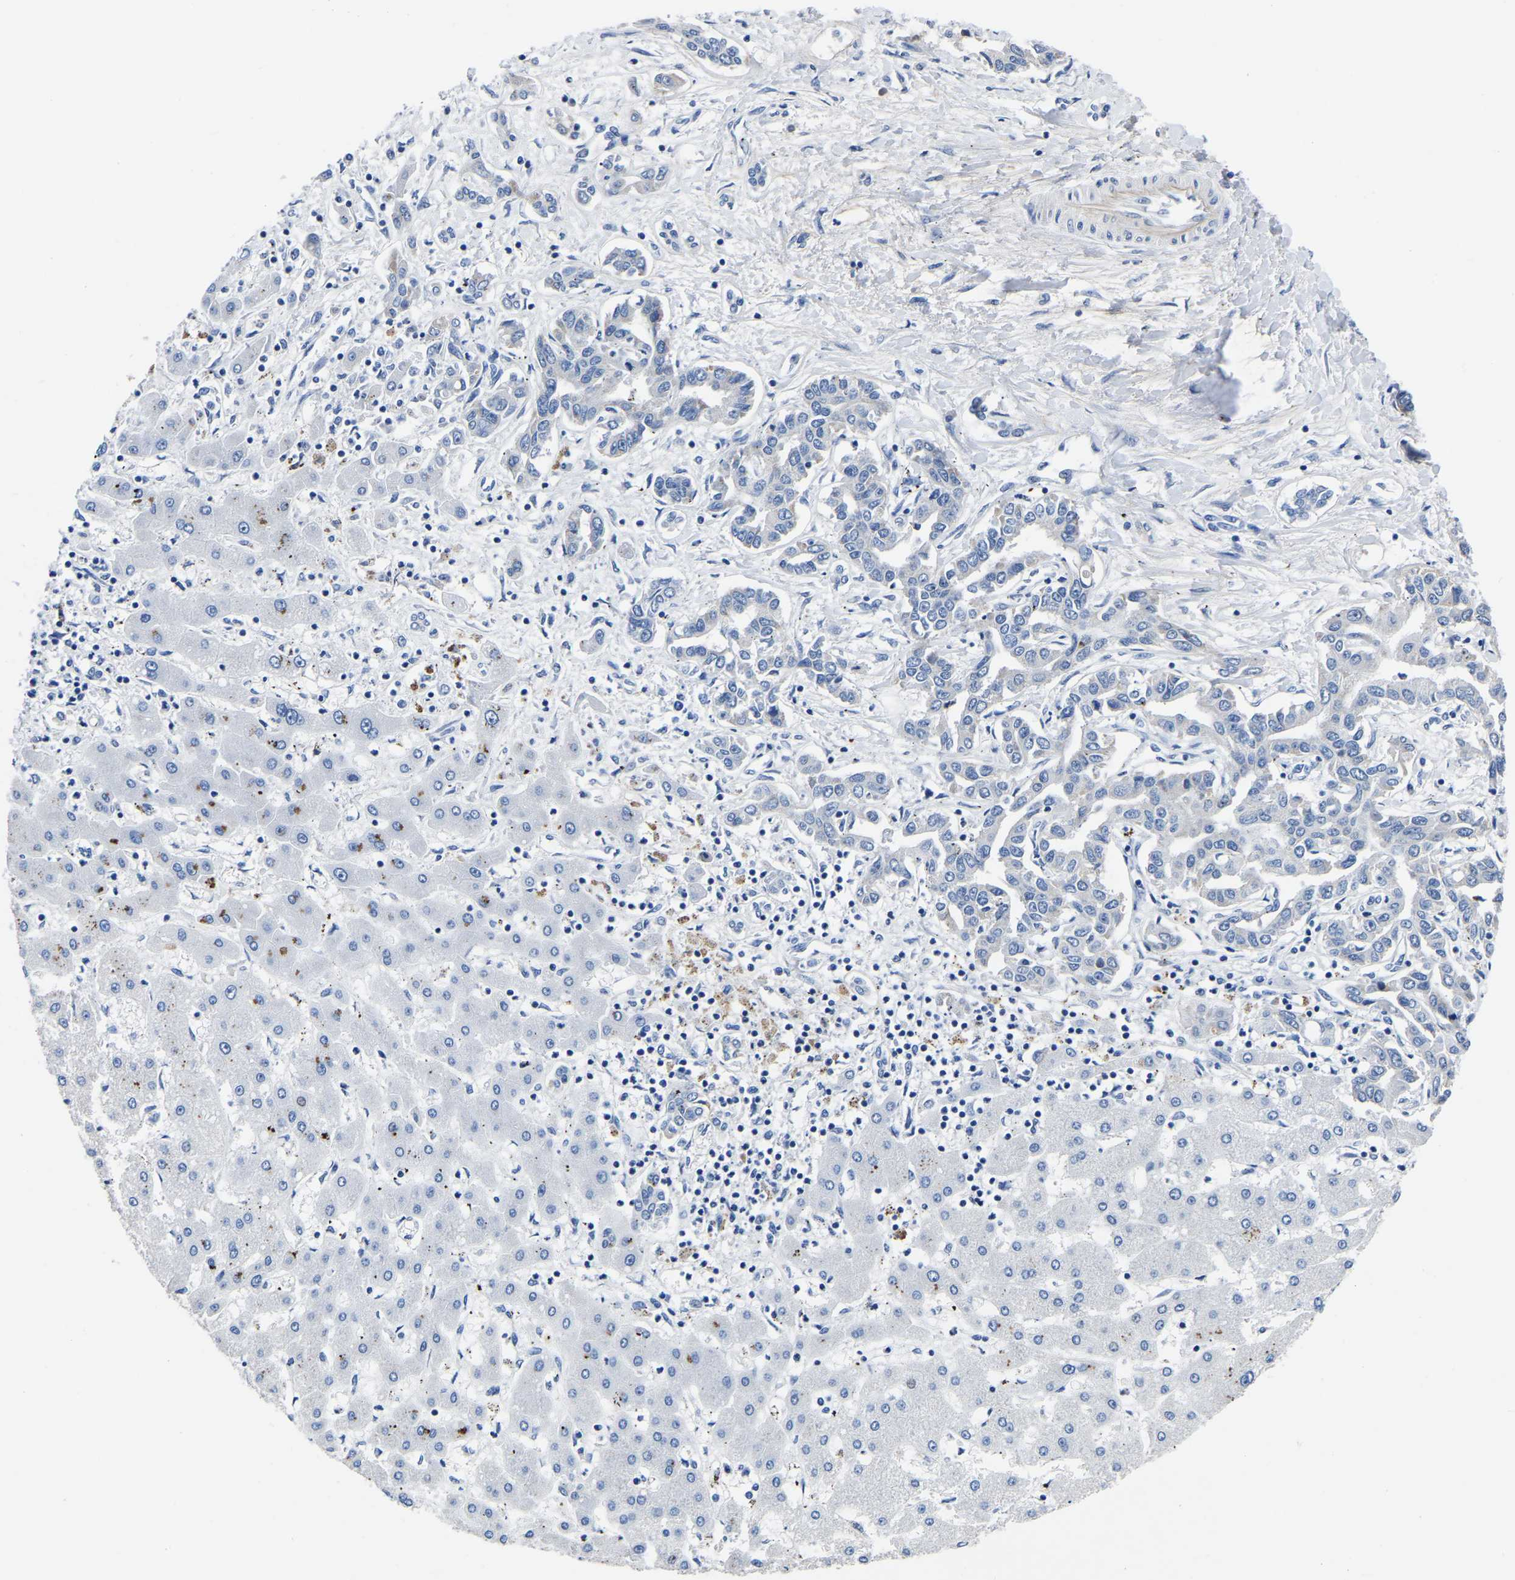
{"staining": {"intensity": "negative", "quantity": "none", "location": "none"}, "tissue": "liver cancer", "cell_type": "Tumor cells", "image_type": "cancer", "snomed": [{"axis": "morphology", "description": "Cholangiocarcinoma"}, {"axis": "topography", "description": "Liver"}], "caption": "The IHC micrograph has no significant staining in tumor cells of cholangiocarcinoma (liver) tissue. (DAB immunohistochemistry, high magnification).", "gene": "FGD5", "patient": {"sex": "male", "age": 59}}